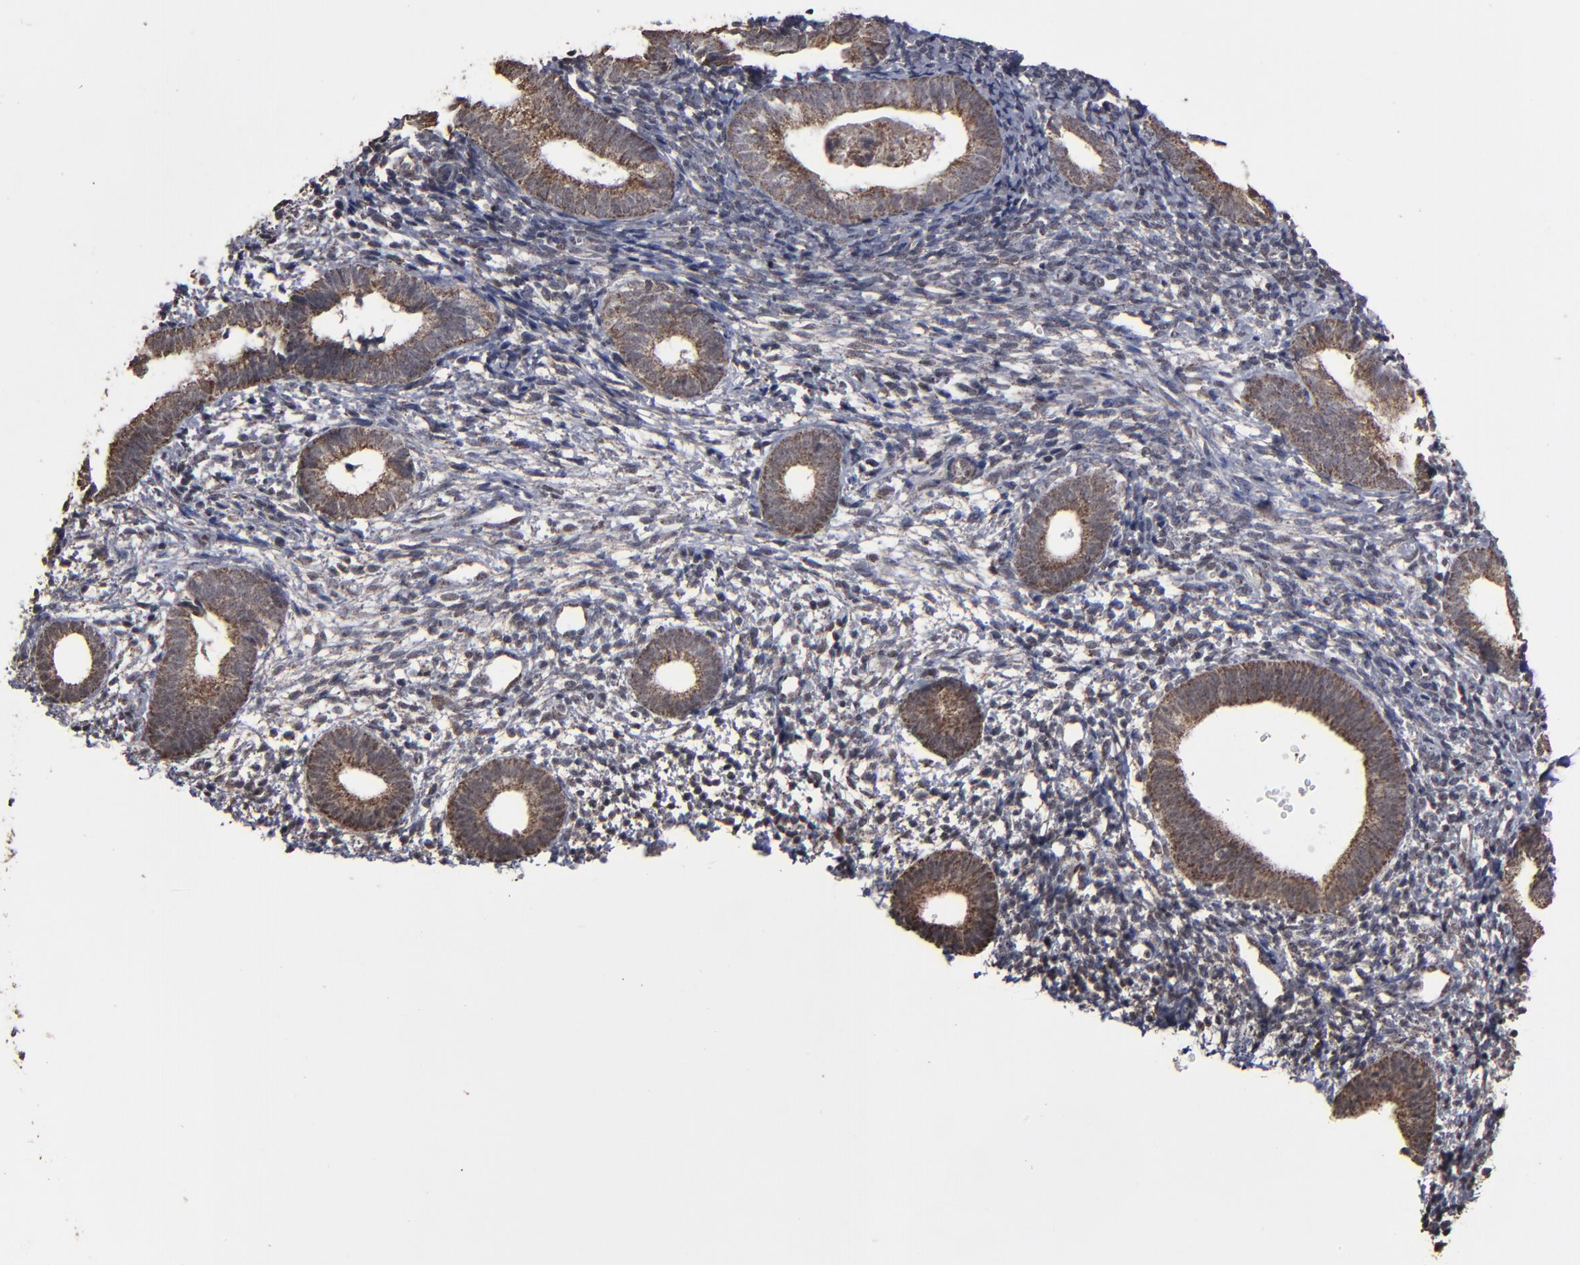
{"staining": {"intensity": "negative", "quantity": "none", "location": "none"}, "tissue": "endometrium", "cell_type": "Cells in endometrial stroma", "image_type": "normal", "snomed": [{"axis": "morphology", "description": "Normal tissue, NOS"}, {"axis": "topography", "description": "Smooth muscle"}, {"axis": "topography", "description": "Endometrium"}], "caption": "Histopathology image shows no significant protein staining in cells in endometrial stroma of benign endometrium.", "gene": "BNIP3", "patient": {"sex": "female", "age": 57}}